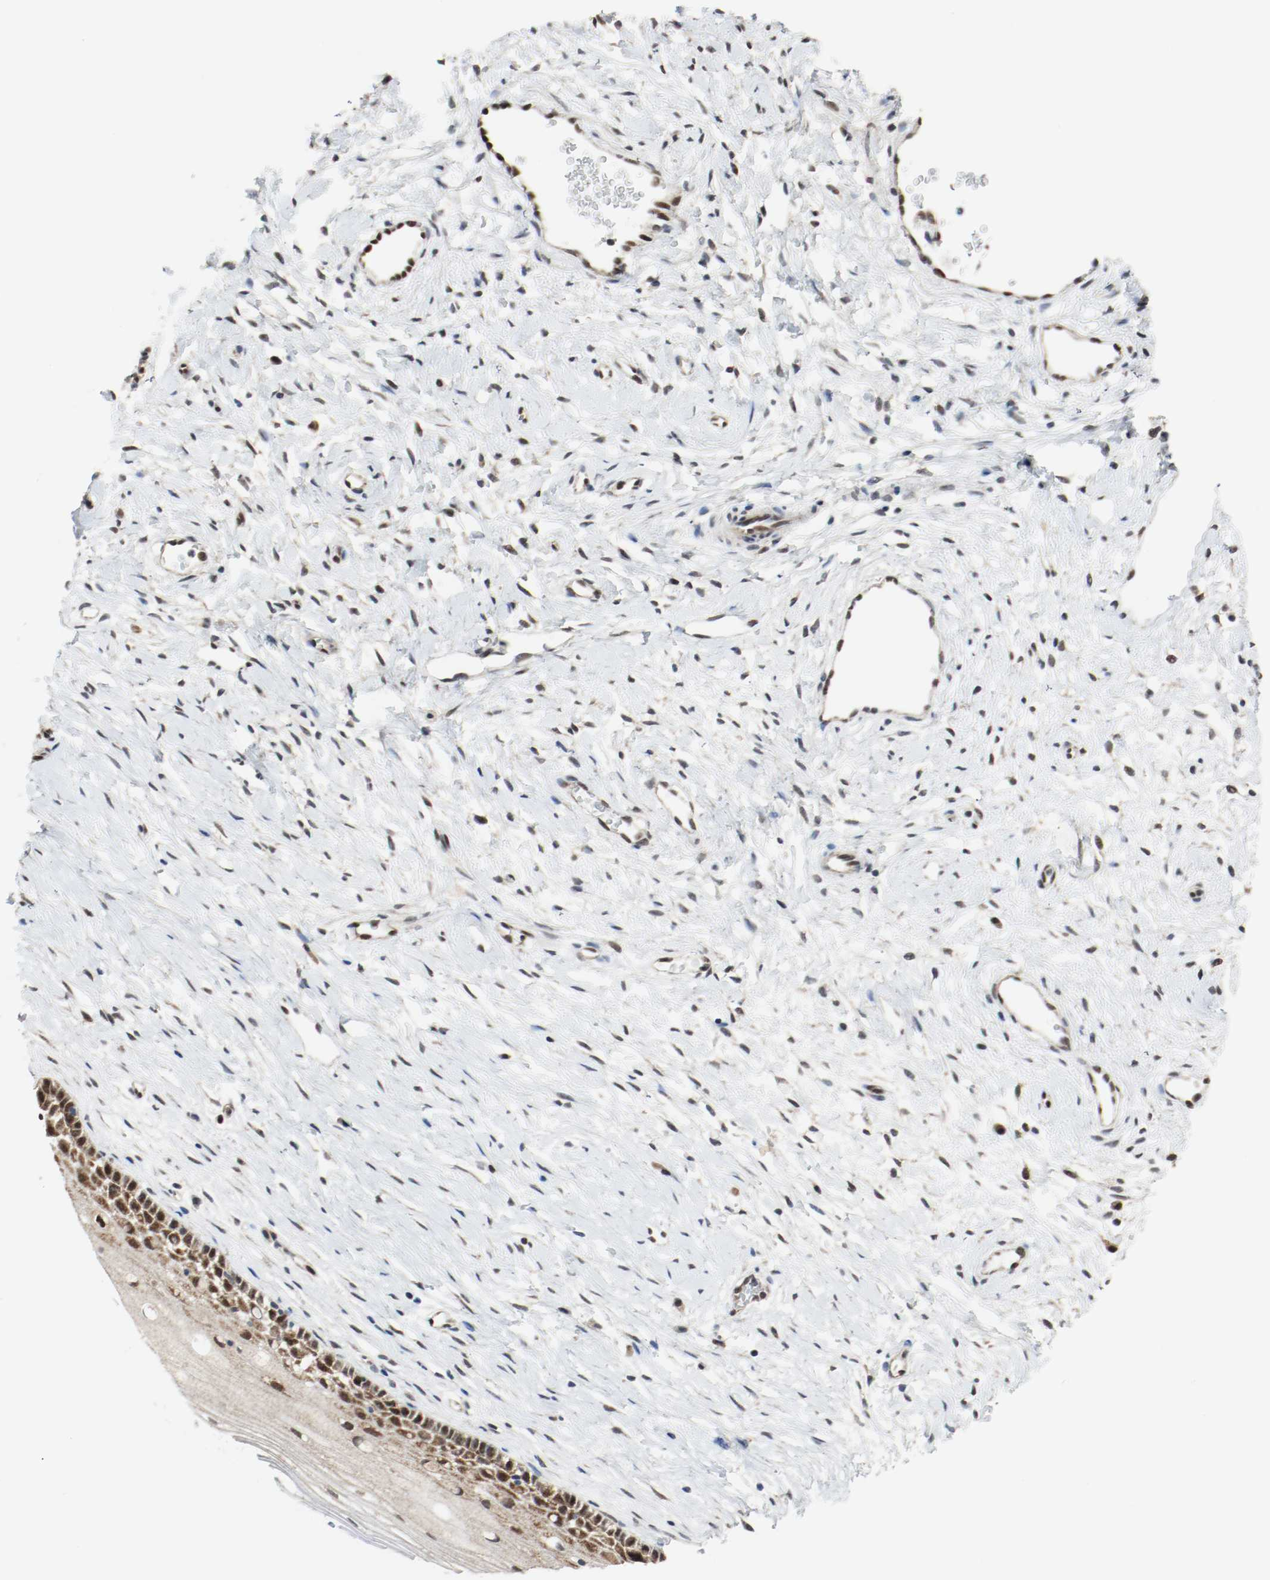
{"staining": {"intensity": "strong", "quantity": ">75%", "location": "cytoplasmic/membranous,nuclear"}, "tissue": "cervix", "cell_type": "Glandular cells", "image_type": "normal", "snomed": [{"axis": "morphology", "description": "Normal tissue, NOS"}, {"axis": "topography", "description": "Cervix"}], "caption": "Strong cytoplasmic/membranous,nuclear protein positivity is present in about >75% of glandular cells in cervix.", "gene": "PPME1", "patient": {"sex": "female", "age": 46}}